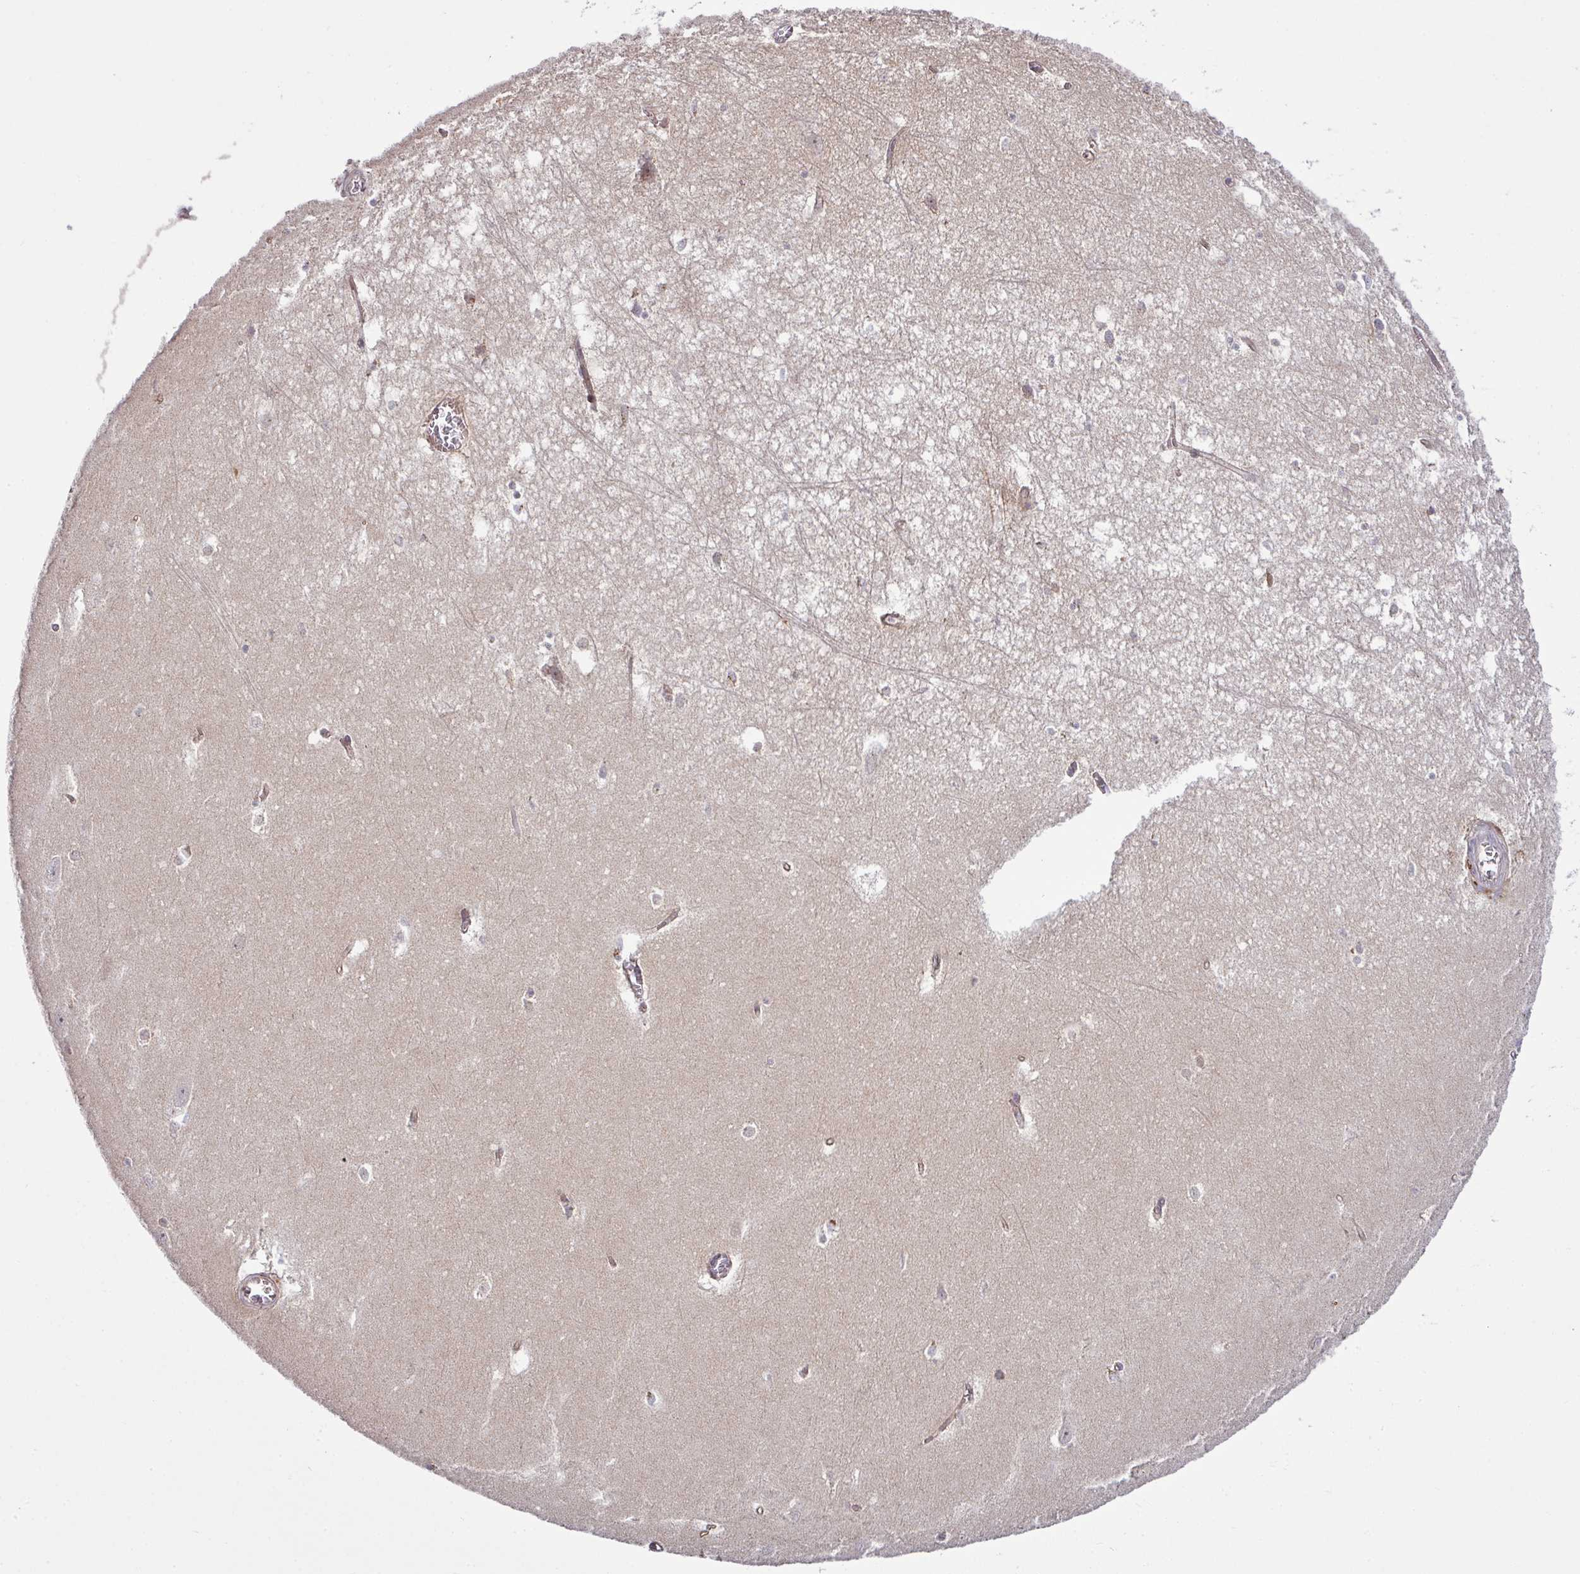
{"staining": {"intensity": "moderate", "quantity": "<25%", "location": "cytoplasmic/membranous"}, "tissue": "hippocampus", "cell_type": "Glial cells", "image_type": "normal", "snomed": [{"axis": "morphology", "description": "Normal tissue, NOS"}, {"axis": "topography", "description": "Hippocampus"}], "caption": "Hippocampus stained with immunohistochemistry (IHC) exhibits moderate cytoplasmic/membranous positivity in about <25% of glial cells.", "gene": "TIMMDC1", "patient": {"sex": "female", "age": 64}}